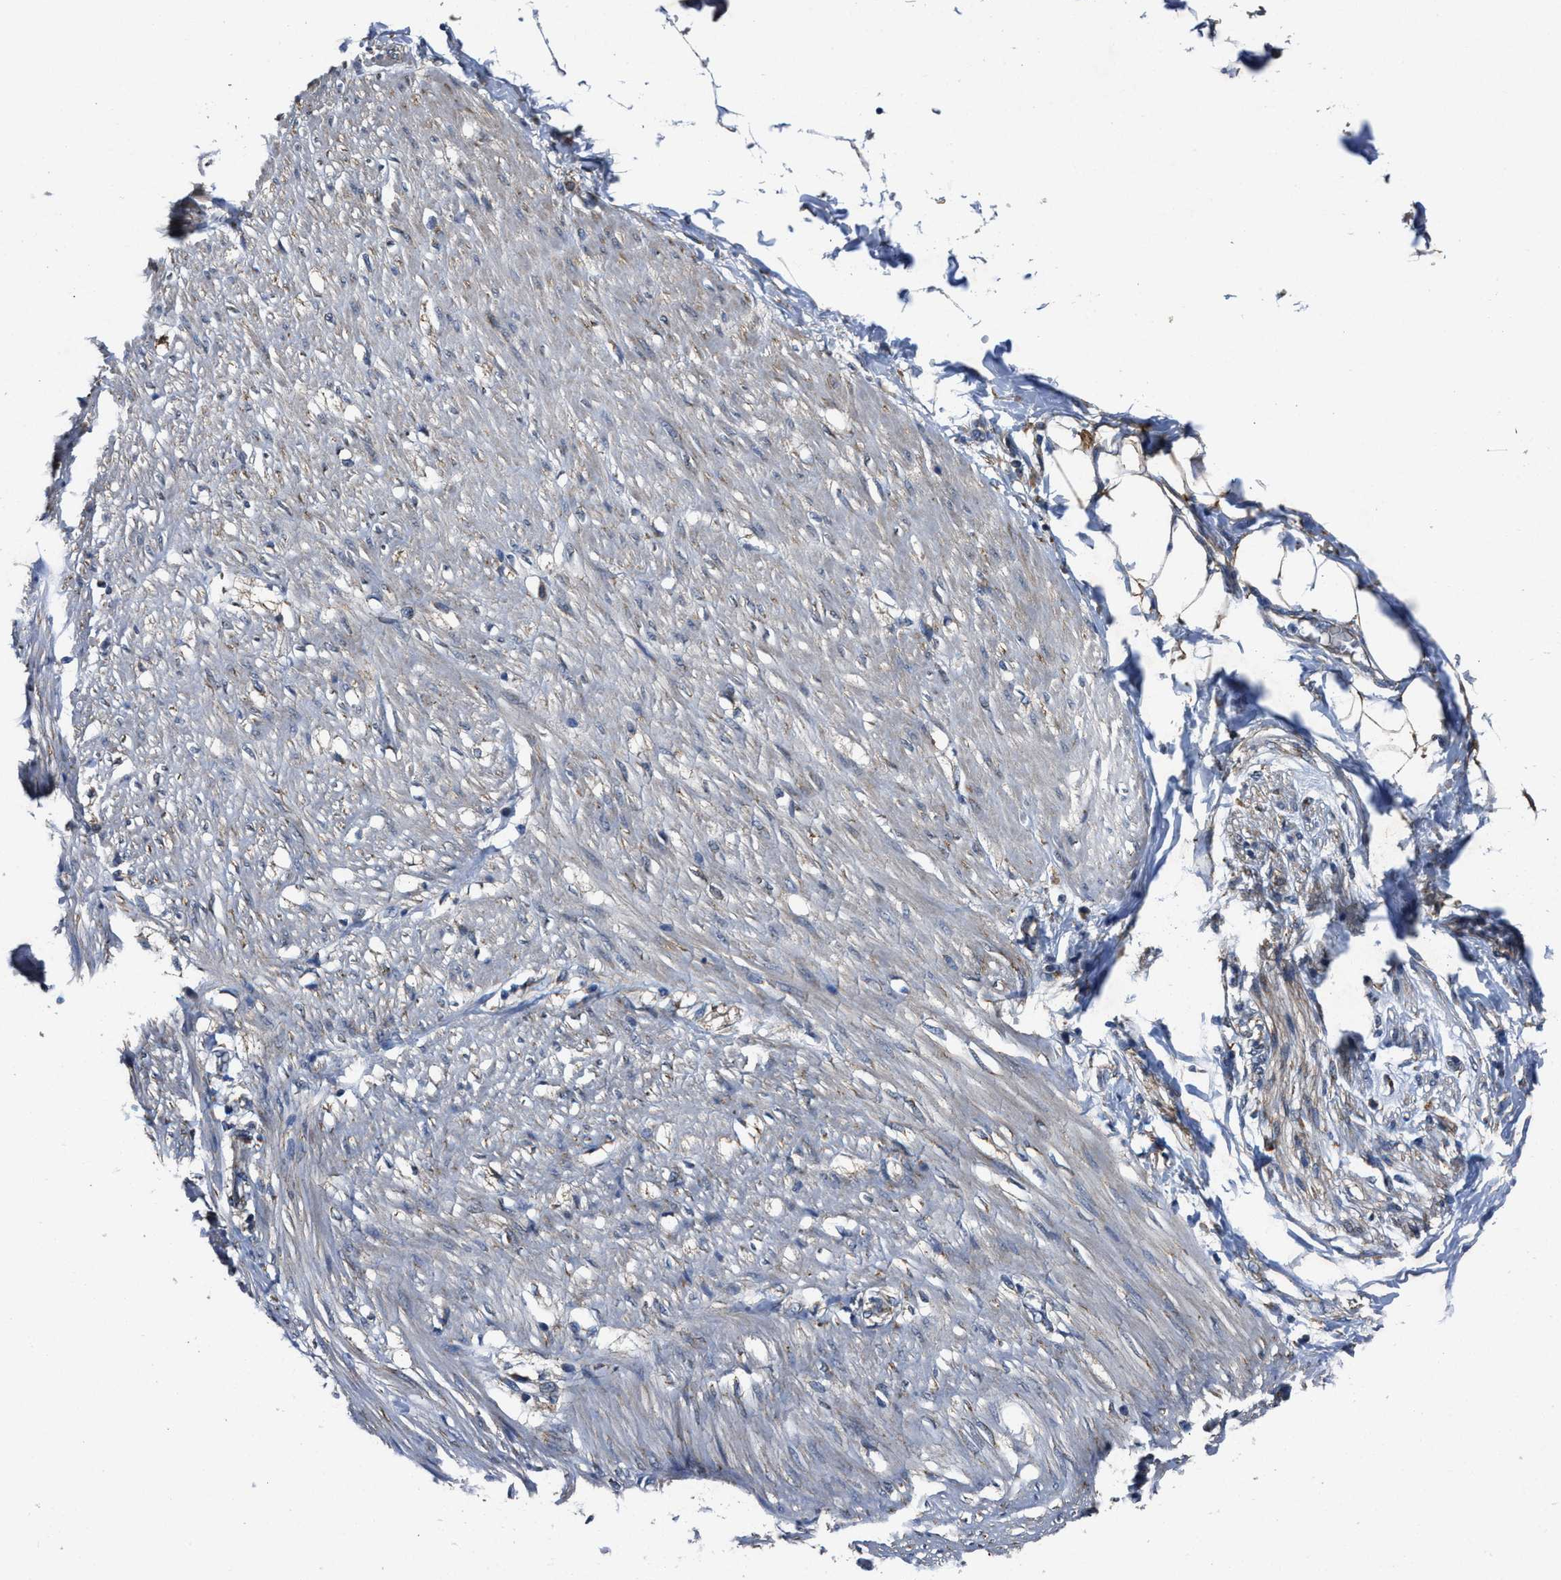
{"staining": {"intensity": "moderate", "quantity": ">75%", "location": "cytoplasmic/membranous"}, "tissue": "adipose tissue", "cell_type": "Adipocytes", "image_type": "normal", "snomed": [{"axis": "morphology", "description": "Normal tissue, NOS"}, {"axis": "morphology", "description": "Adenocarcinoma, NOS"}, {"axis": "topography", "description": "Colon"}, {"axis": "topography", "description": "Peripheral nerve tissue"}], "caption": "High-power microscopy captured an immunohistochemistry histopathology image of benign adipose tissue, revealing moderate cytoplasmic/membranous expression in about >75% of adipocytes.", "gene": "PDP1", "patient": {"sex": "male", "age": 14}}